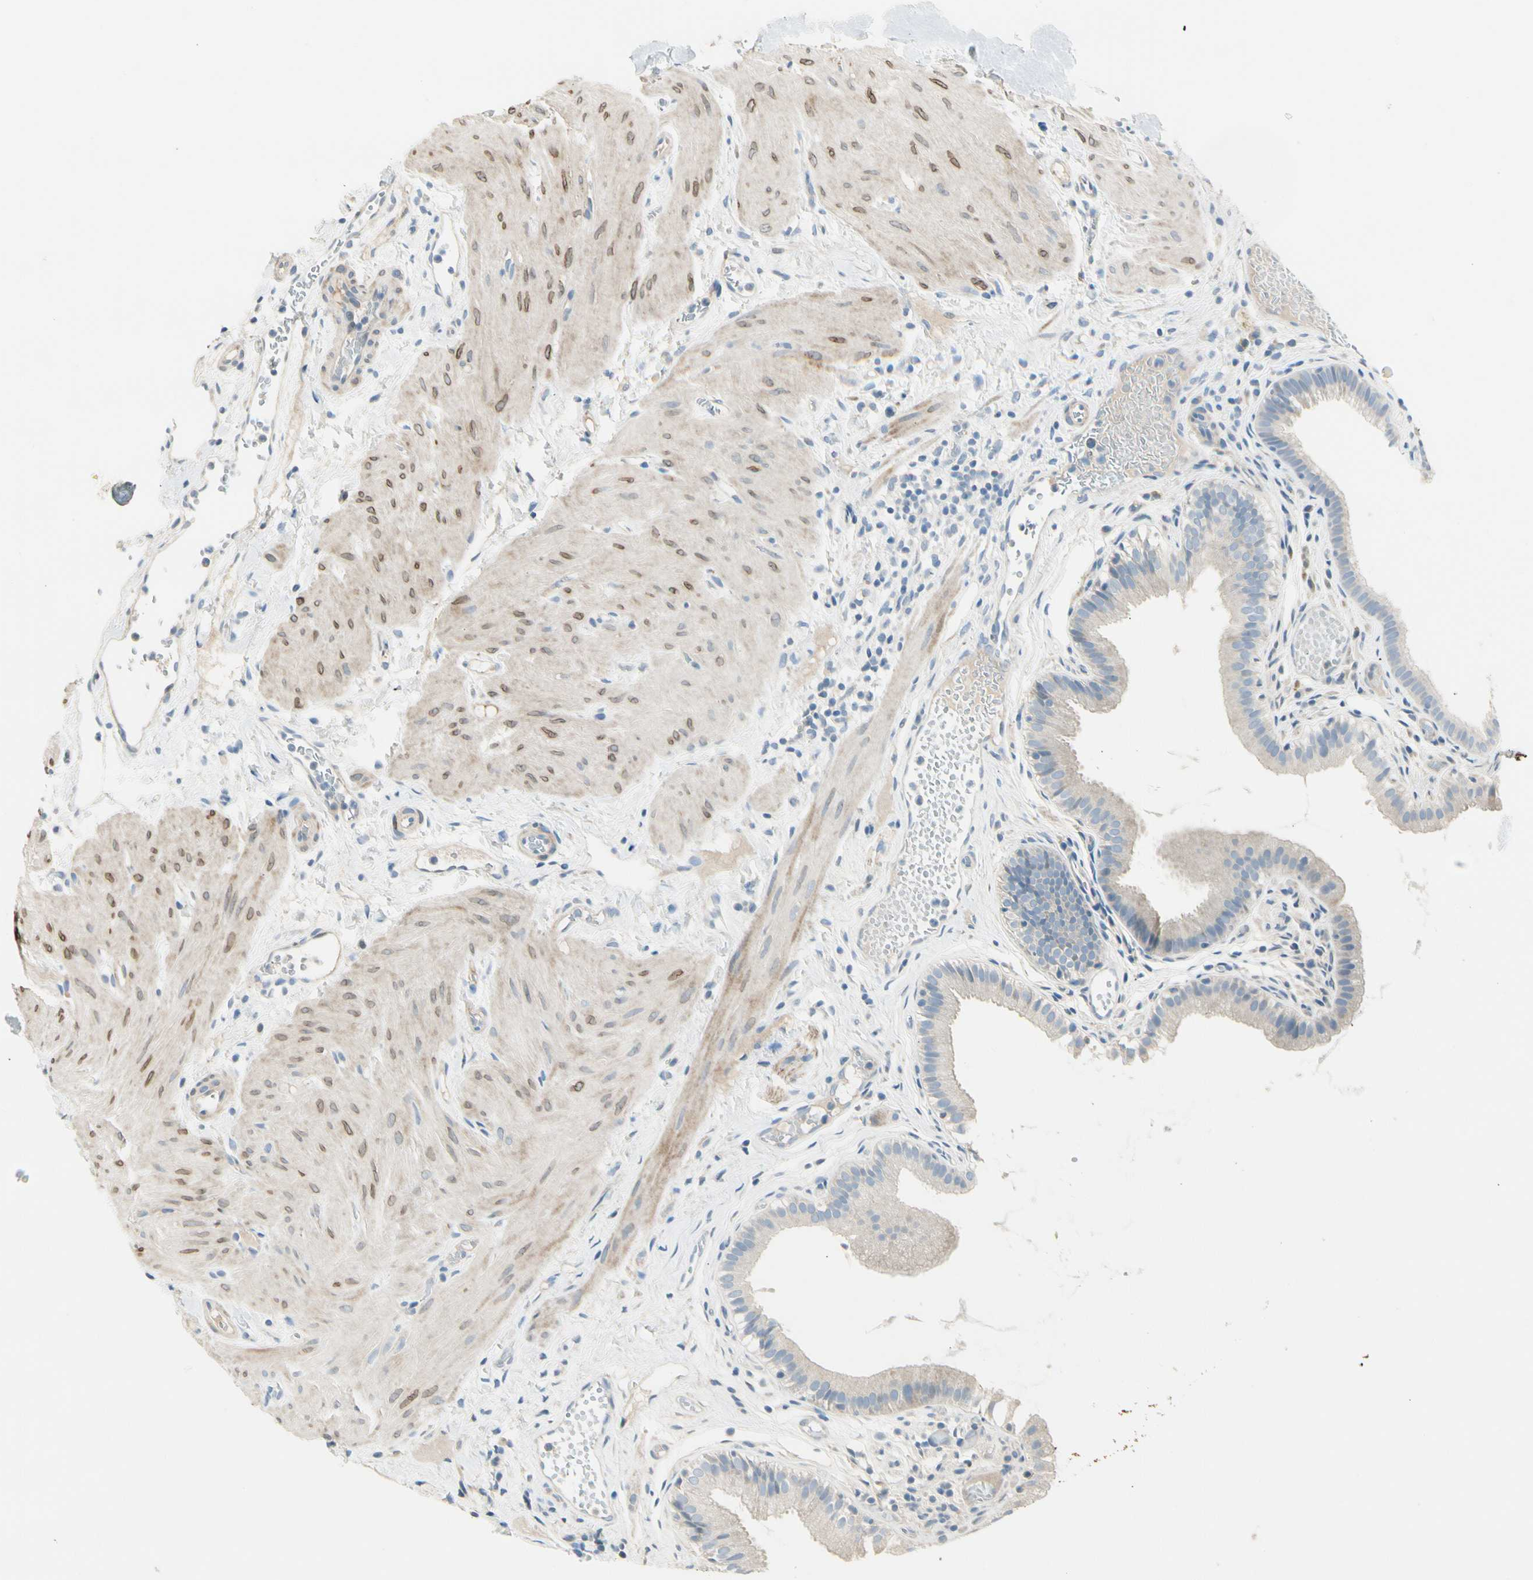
{"staining": {"intensity": "weak", "quantity": "25%-75%", "location": "cytoplasmic/membranous"}, "tissue": "gallbladder", "cell_type": "Glandular cells", "image_type": "normal", "snomed": [{"axis": "morphology", "description": "Normal tissue, NOS"}, {"axis": "topography", "description": "Gallbladder"}], "caption": "Human gallbladder stained with a protein marker demonstrates weak staining in glandular cells.", "gene": "ADGRA3", "patient": {"sex": "female", "age": 26}}